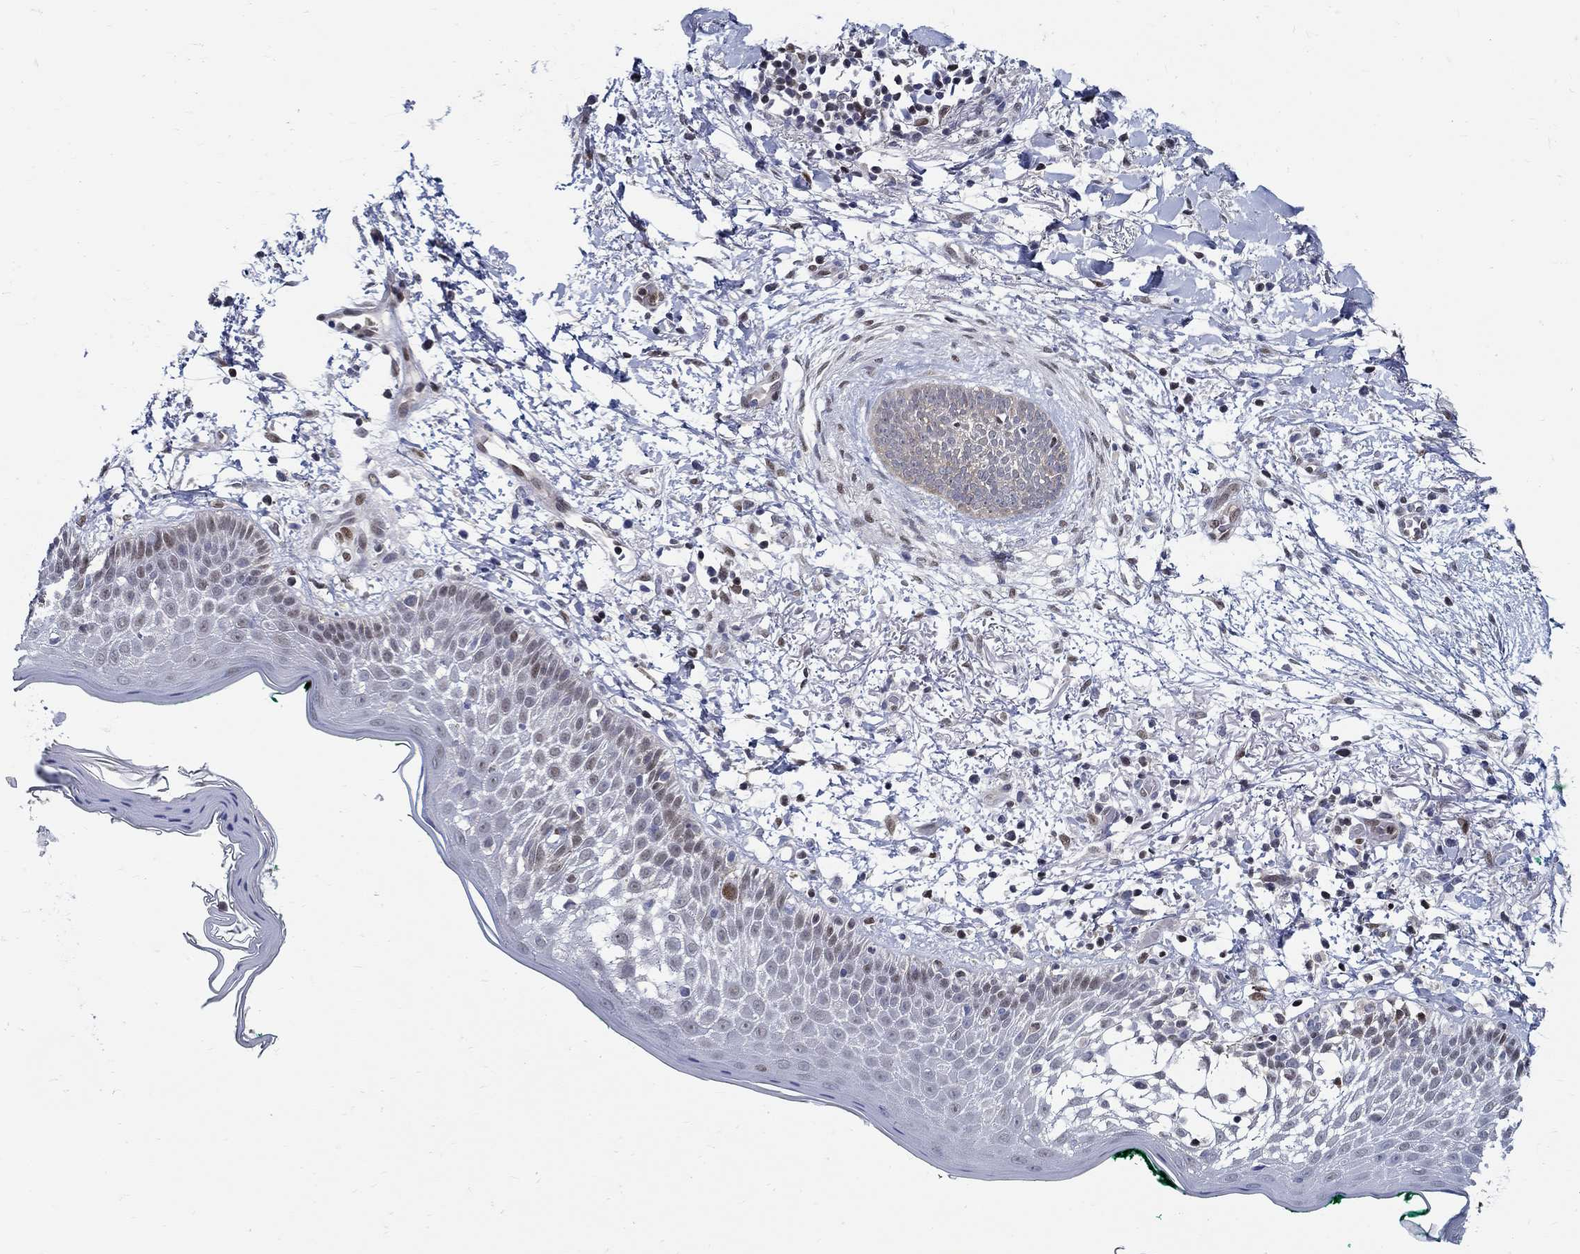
{"staining": {"intensity": "negative", "quantity": "none", "location": "none"}, "tissue": "skin cancer", "cell_type": "Tumor cells", "image_type": "cancer", "snomed": [{"axis": "morphology", "description": "Normal tissue, NOS"}, {"axis": "morphology", "description": "Basal cell carcinoma"}, {"axis": "topography", "description": "Skin"}], "caption": "Skin cancer stained for a protein using IHC exhibits no staining tumor cells.", "gene": "ZNF594", "patient": {"sex": "male", "age": 84}}